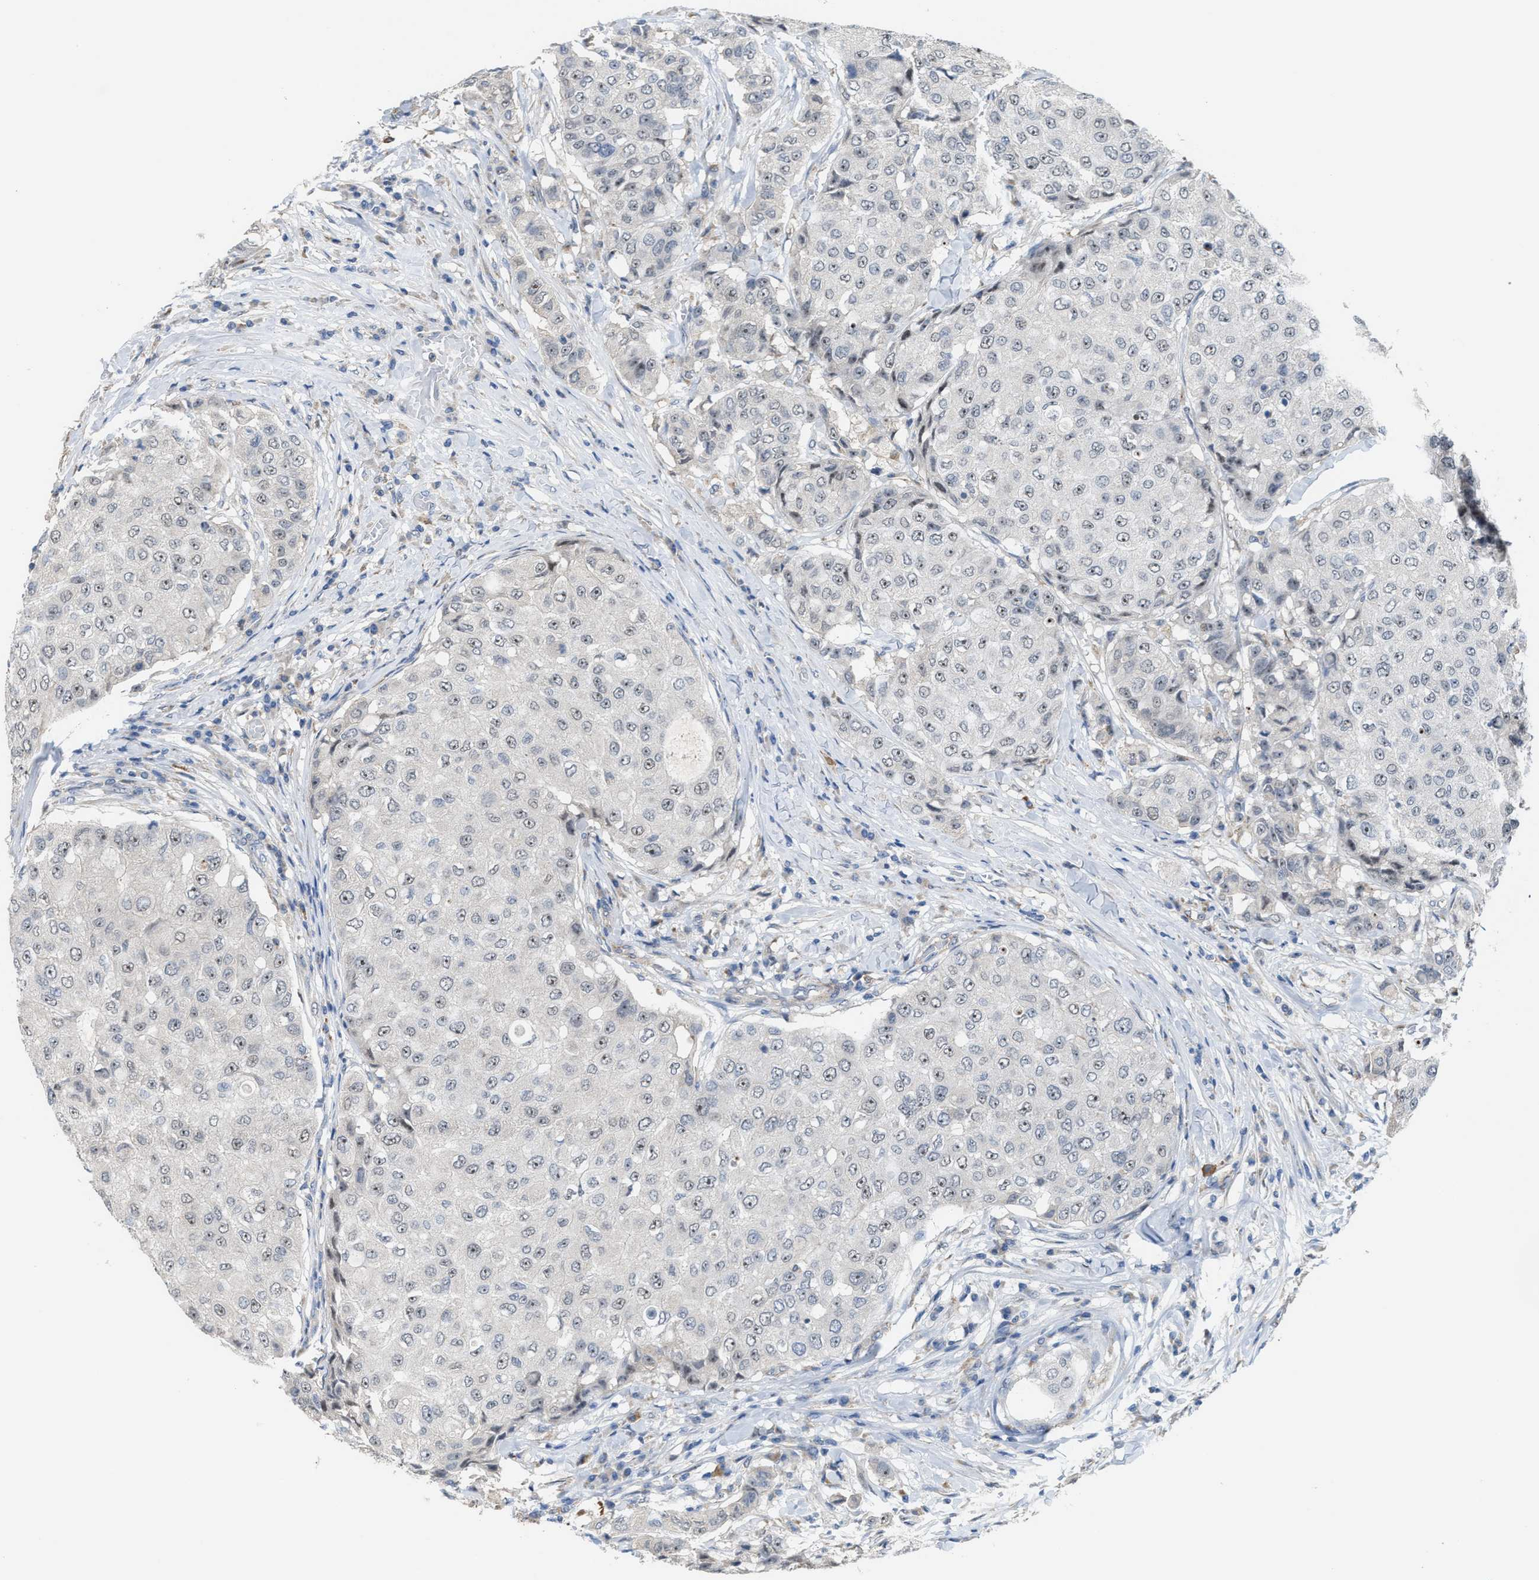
{"staining": {"intensity": "weak", "quantity": "25%-75%", "location": "nuclear"}, "tissue": "breast cancer", "cell_type": "Tumor cells", "image_type": "cancer", "snomed": [{"axis": "morphology", "description": "Duct carcinoma"}, {"axis": "topography", "description": "Breast"}], "caption": "This micrograph shows immunohistochemistry (IHC) staining of human breast cancer, with low weak nuclear positivity in approximately 25%-75% of tumor cells.", "gene": "ZNF783", "patient": {"sex": "female", "age": 27}}